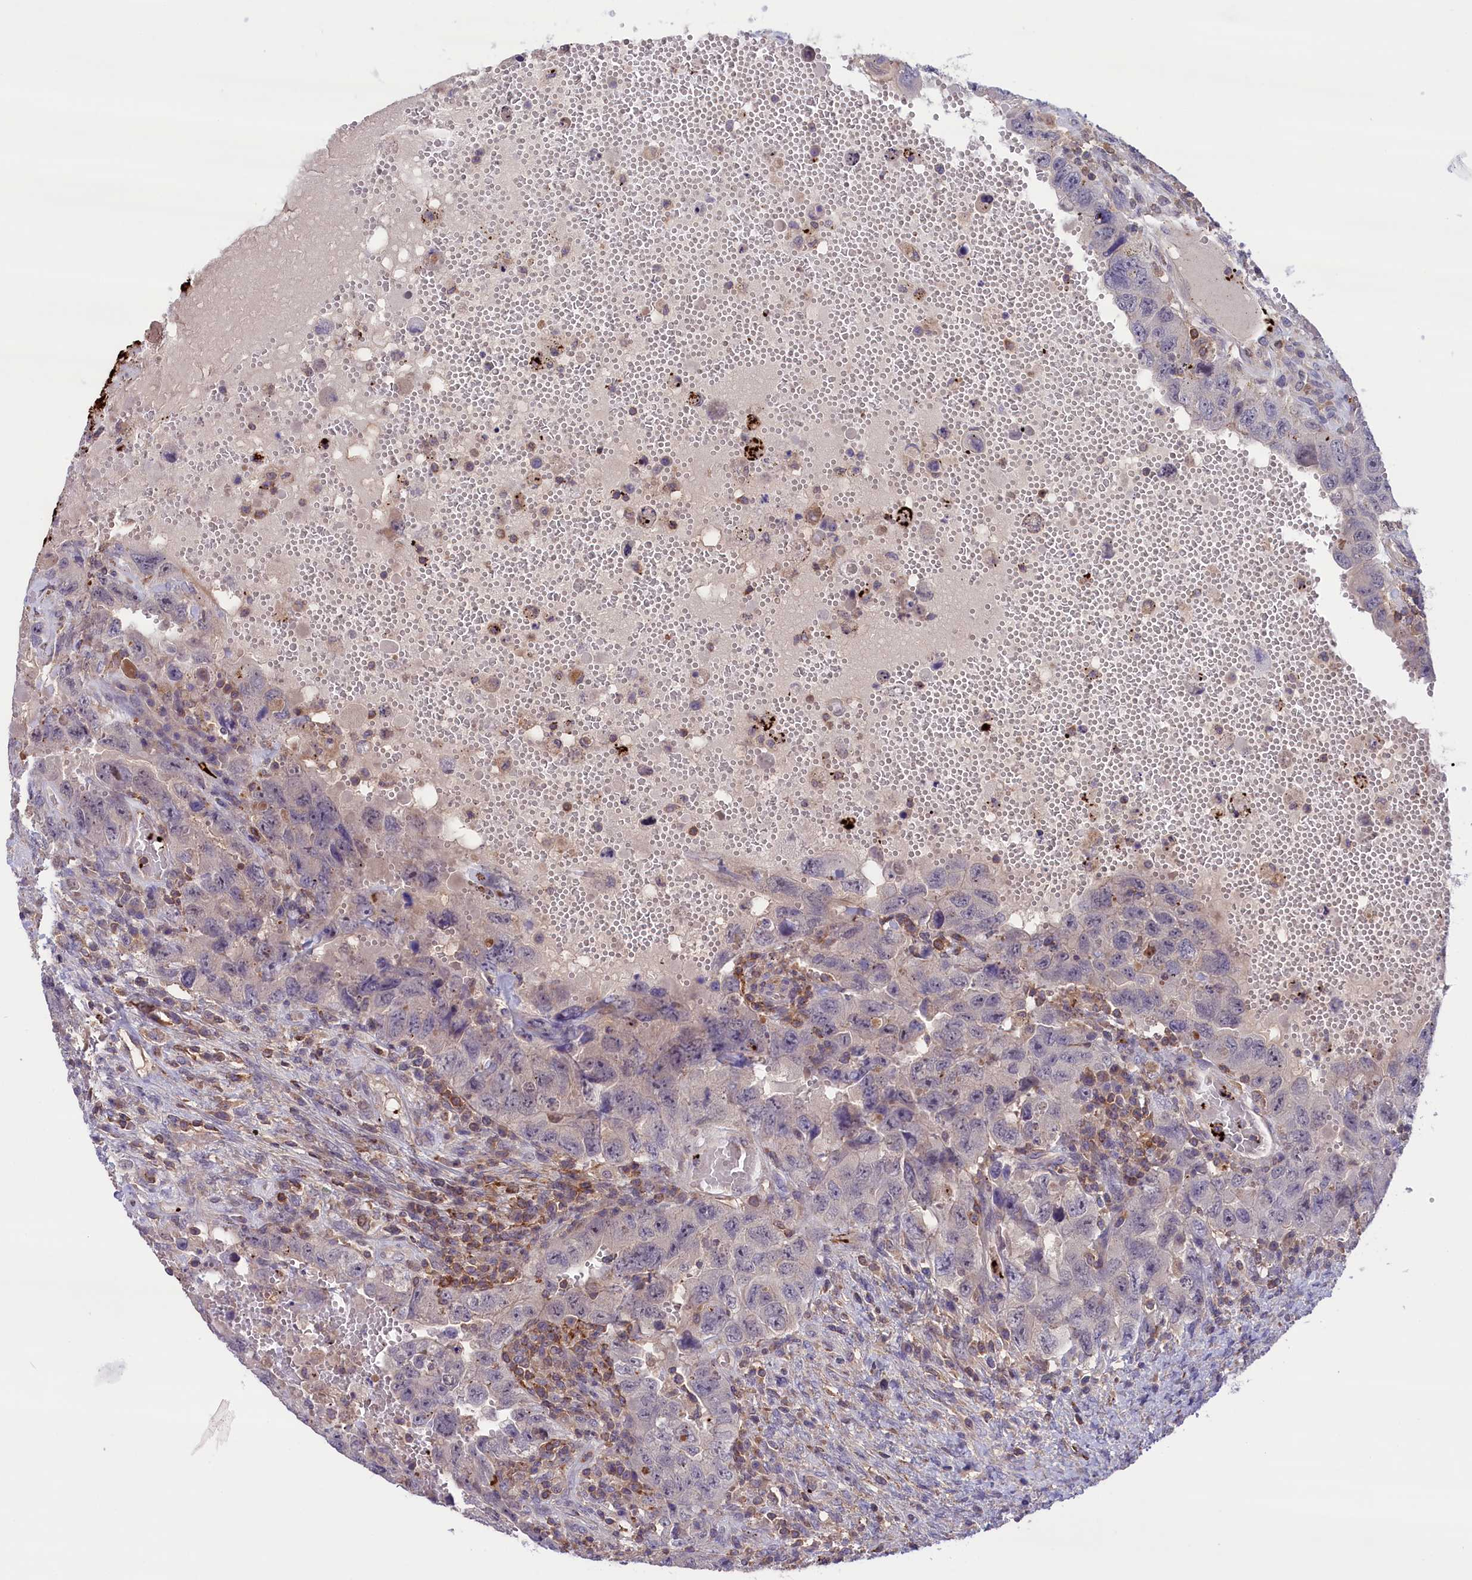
{"staining": {"intensity": "negative", "quantity": "none", "location": "none"}, "tissue": "testis cancer", "cell_type": "Tumor cells", "image_type": "cancer", "snomed": [{"axis": "morphology", "description": "Carcinoma, Embryonal, NOS"}, {"axis": "topography", "description": "Testis"}], "caption": "The micrograph reveals no significant positivity in tumor cells of testis embryonal carcinoma.", "gene": "HEATR3", "patient": {"sex": "male", "age": 26}}